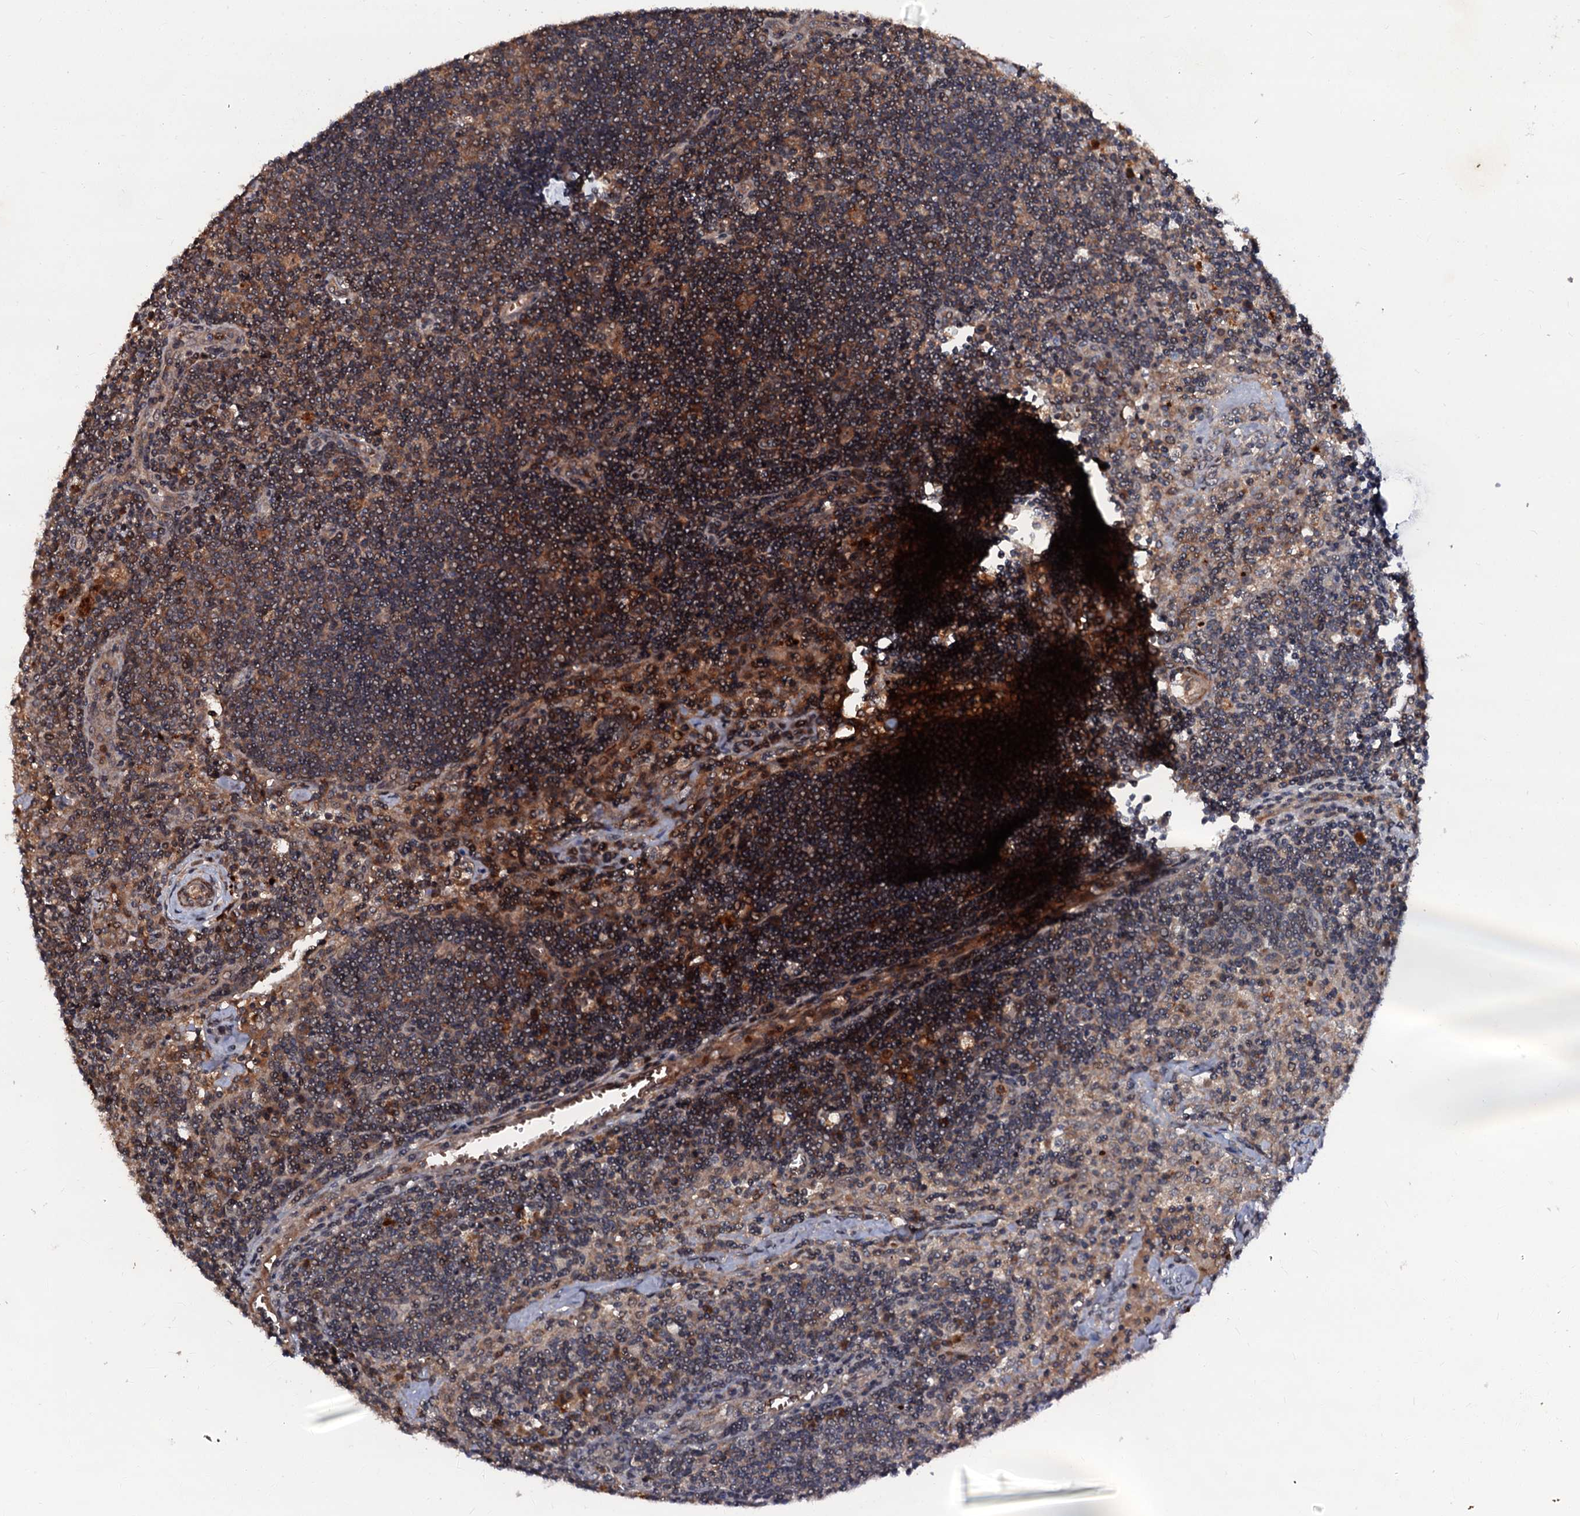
{"staining": {"intensity": "weak", "quantity": "25%-75%", "location": "cytoplasmic/membranous"}, "tissue": "lymph node", "cell_type": "Germinal center cells", "image_type": "normal", "snomed": [{"axis": "morphology", "description": "Normal tissue, NOS"}, {"axis": "topography", "description": "Lymph node"}], "caption": "Weak cytoplasmic/membranous positivity for a protein is appreciated in approximately 25%-75% of germinal center cells of benign lymph node using immunohistochemistry (IHC).", "gene": "N4BP1", "patient": {"sex": "male", "age": 58}}